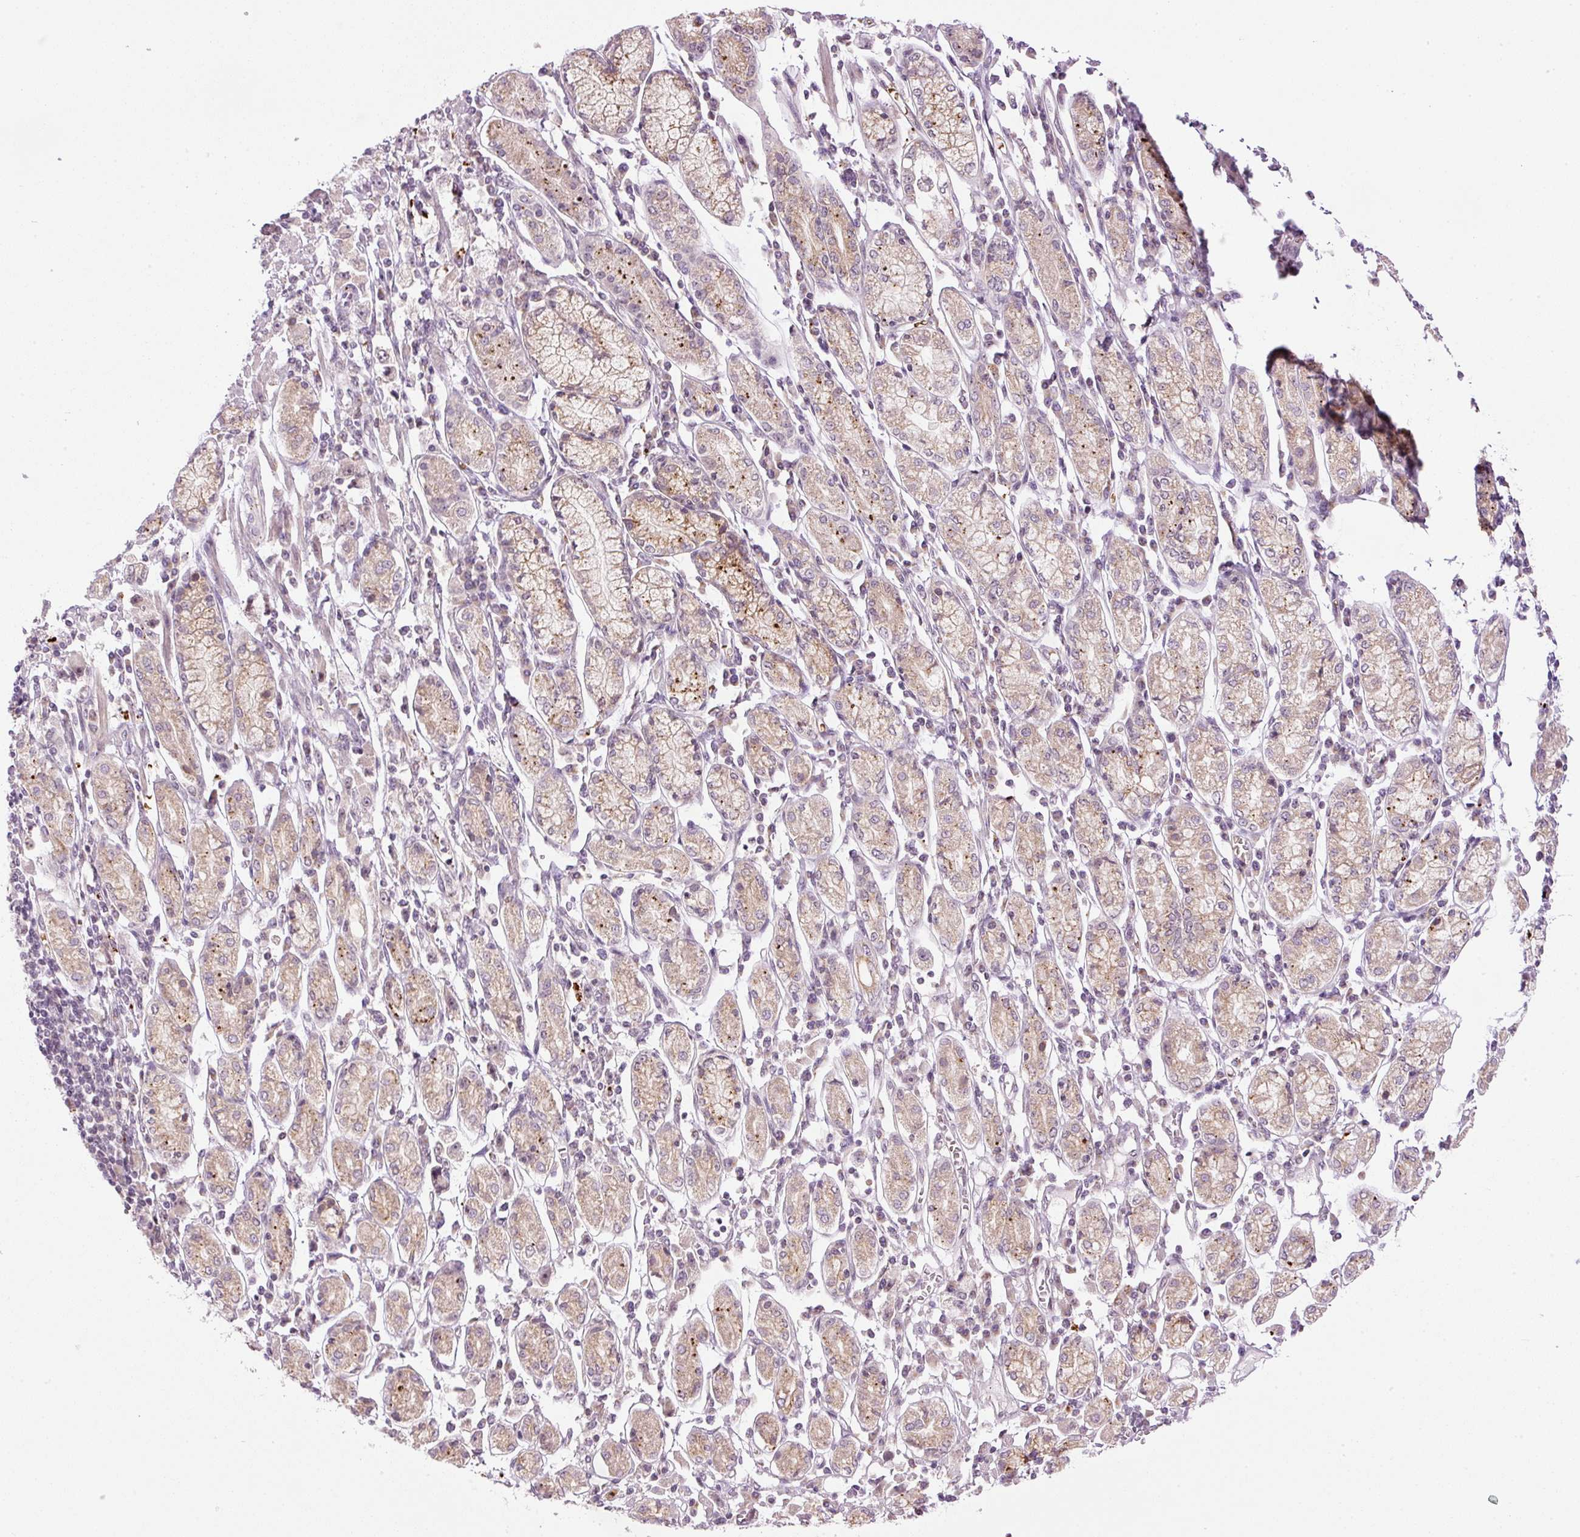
{"staining": {"intensity": "moderate", "quantity": "<25%", "location": "cytoplasmic/membranous"}, "tissue": "stomach cancer", "cell_type": "Tumor cells", "image_type": "cancer", "snomed": [{"axis": "morphology", "description": "Adenocarcinoma, NOS"}, {"axis": "topography", "description": "Stomach"}], "caption": "Moderate cytoplasmic/membranous staining is identified in approximately <25% of tumor cells in stomach adenocarcinoma.", "gene": "ZNF639", "patient": {"sex": "female", "age": 59}}